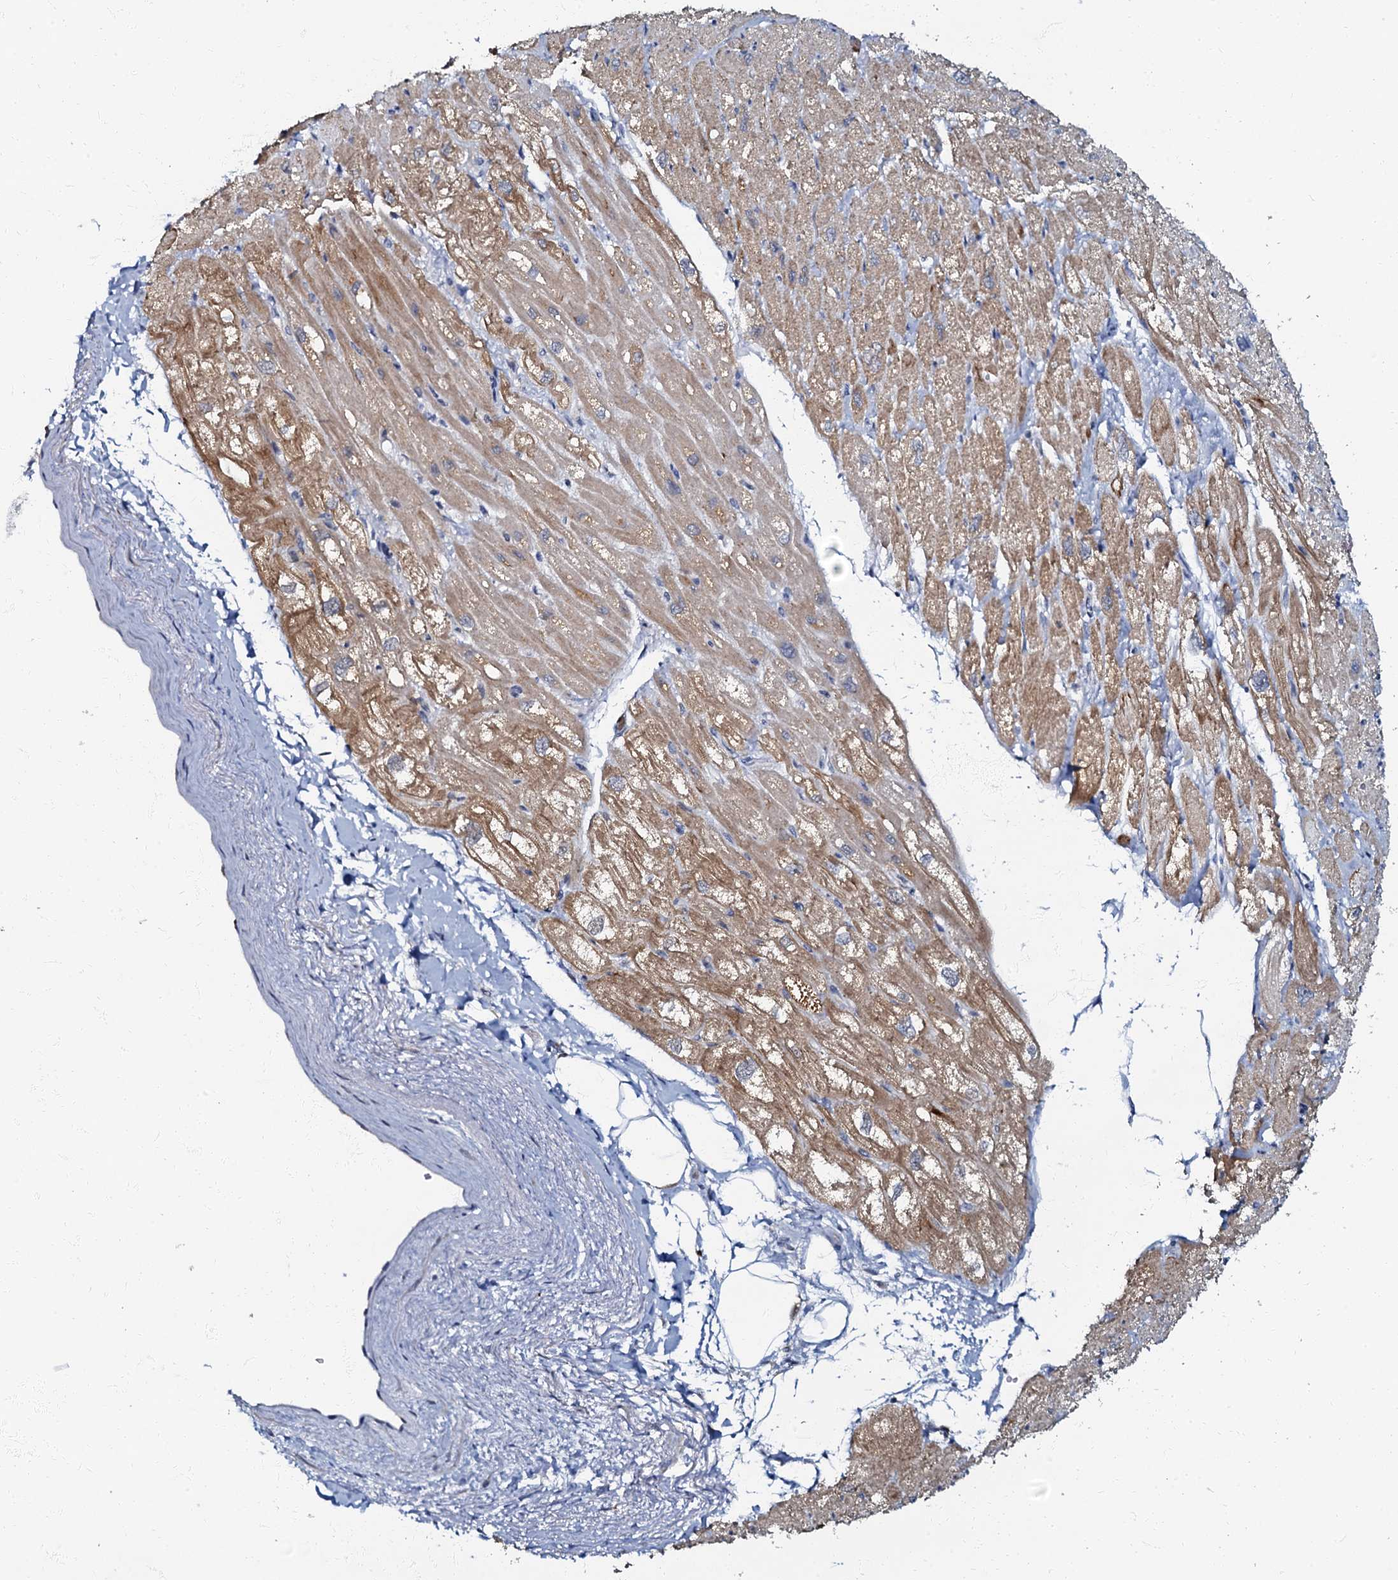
{"staining": {"intensity": "moderate", "quantity": "25%-75%", "location": "cytoplasmic/membranous"}, "tissue": "heart muscle", "cell_type": "Cardiomyocytes", "image_type": "normal", "snomed": [{"axis": "morphology", "description": "Normal tissue, NOS"}, {"axis": "topography", "description": "Heart"}], "caption": "High-magnification brightfield microscopy of benign heart muscle stained with DAB (brown) and counterstained with hematoxylin (blue). cardiomyocytes exhibit moderate cytoplasmic/membranous positivity is seen in approximately25%-75% of cells. (Brightfield microscopy of DAB IHC at high magnification).", "gene": "MRPL51", "patient": {"sex": "male", "age": 50}}